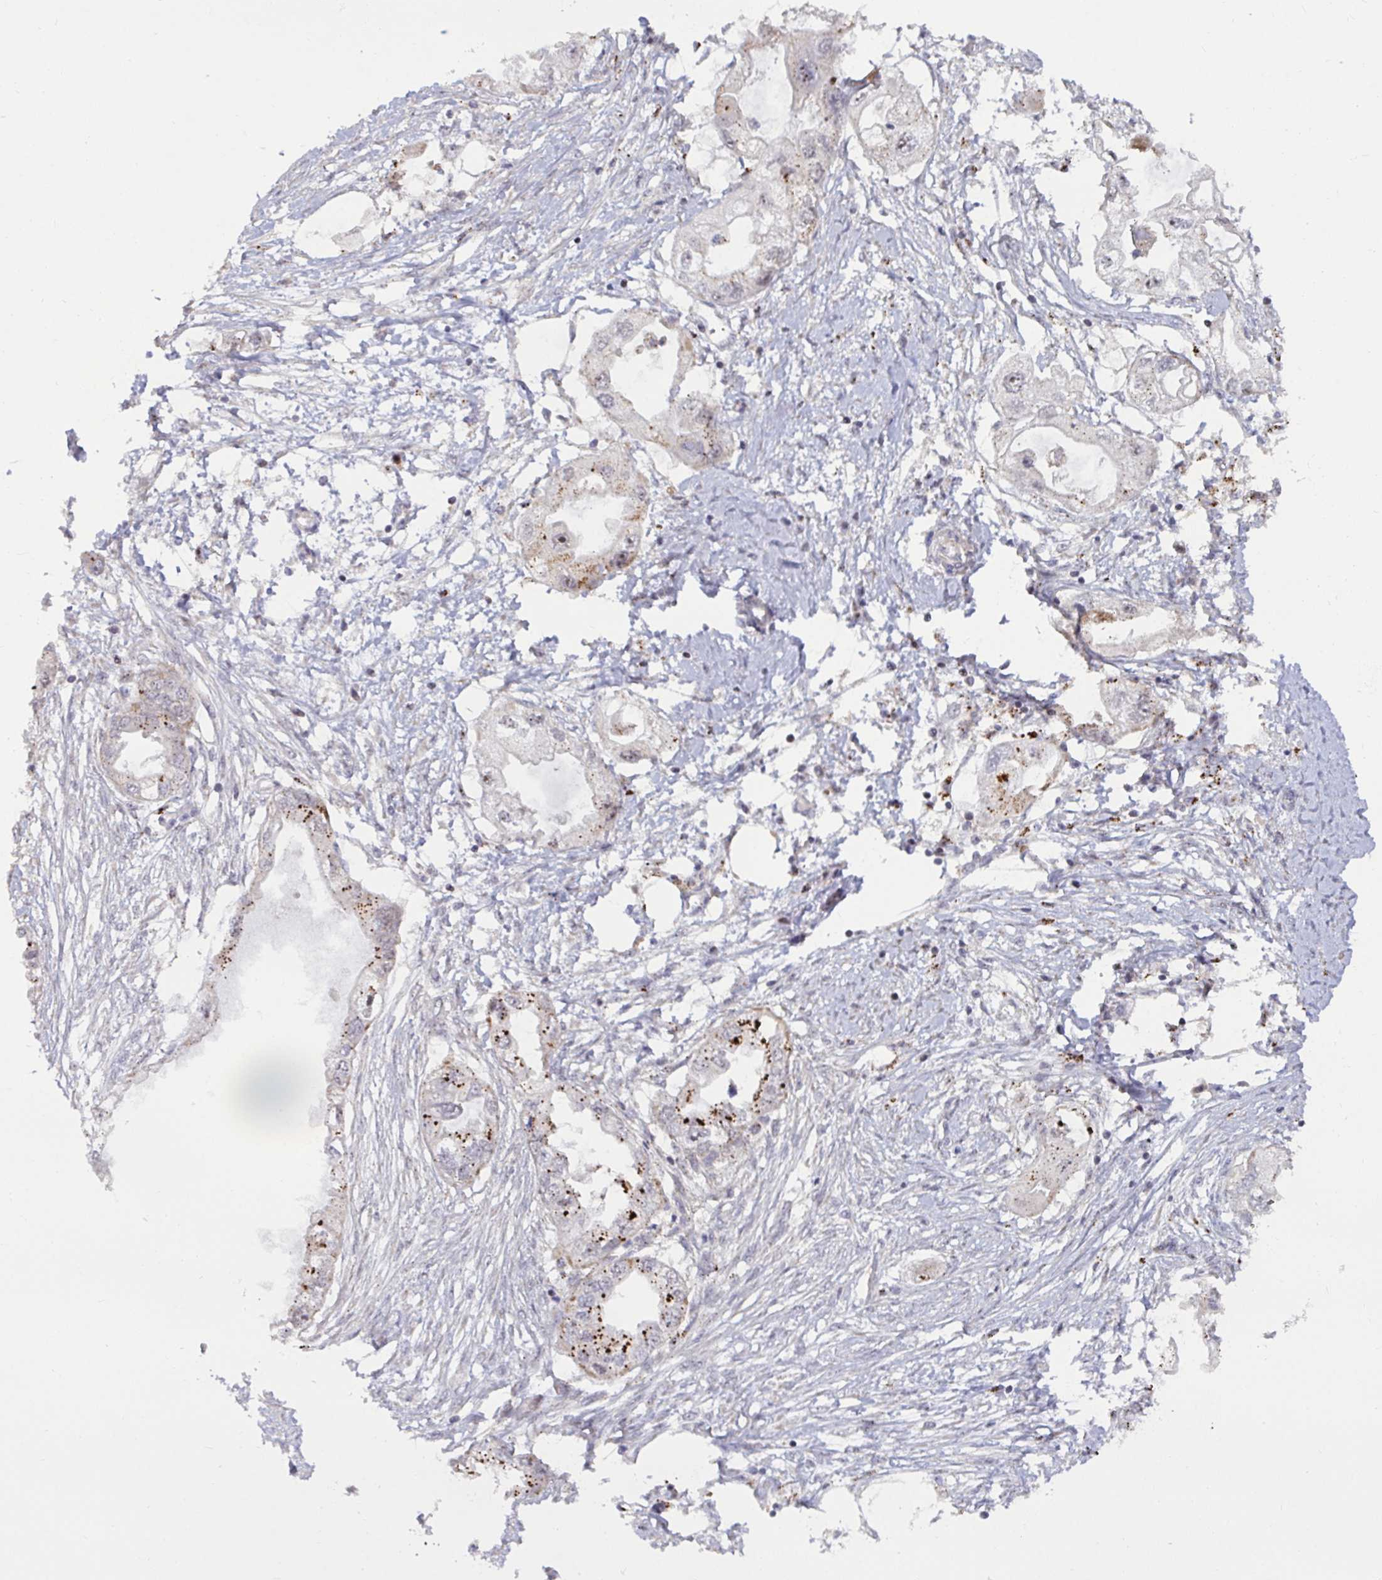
{"staining": {"intensity": "strong", "quantity": "25%-75%", "location": "cytoplasmic/membranous"}, "tissue": "endometrial cancer", "cell_type": "Tumor cells", "image_type": "cancer", "snomed": [{"axis": "morphology", "description": "Adenocarcinoma, NOS"}, {"axis": "morphology", "description": "Adenocarcinoma, metastatic, NOS"}, {"axis": "topography", "description": "Adipose tissue"}, {"axis": "topography", "description": "Endometrium"}], "caption": "The image demonstrates a brown stain indicating the presence of a protein in the cytoplasmic/membranous of tumor cells in endometrial metastatic adenocarcinoma.", "gene": "DZIP1", "patient": {"sex": "female", "age": 67}}